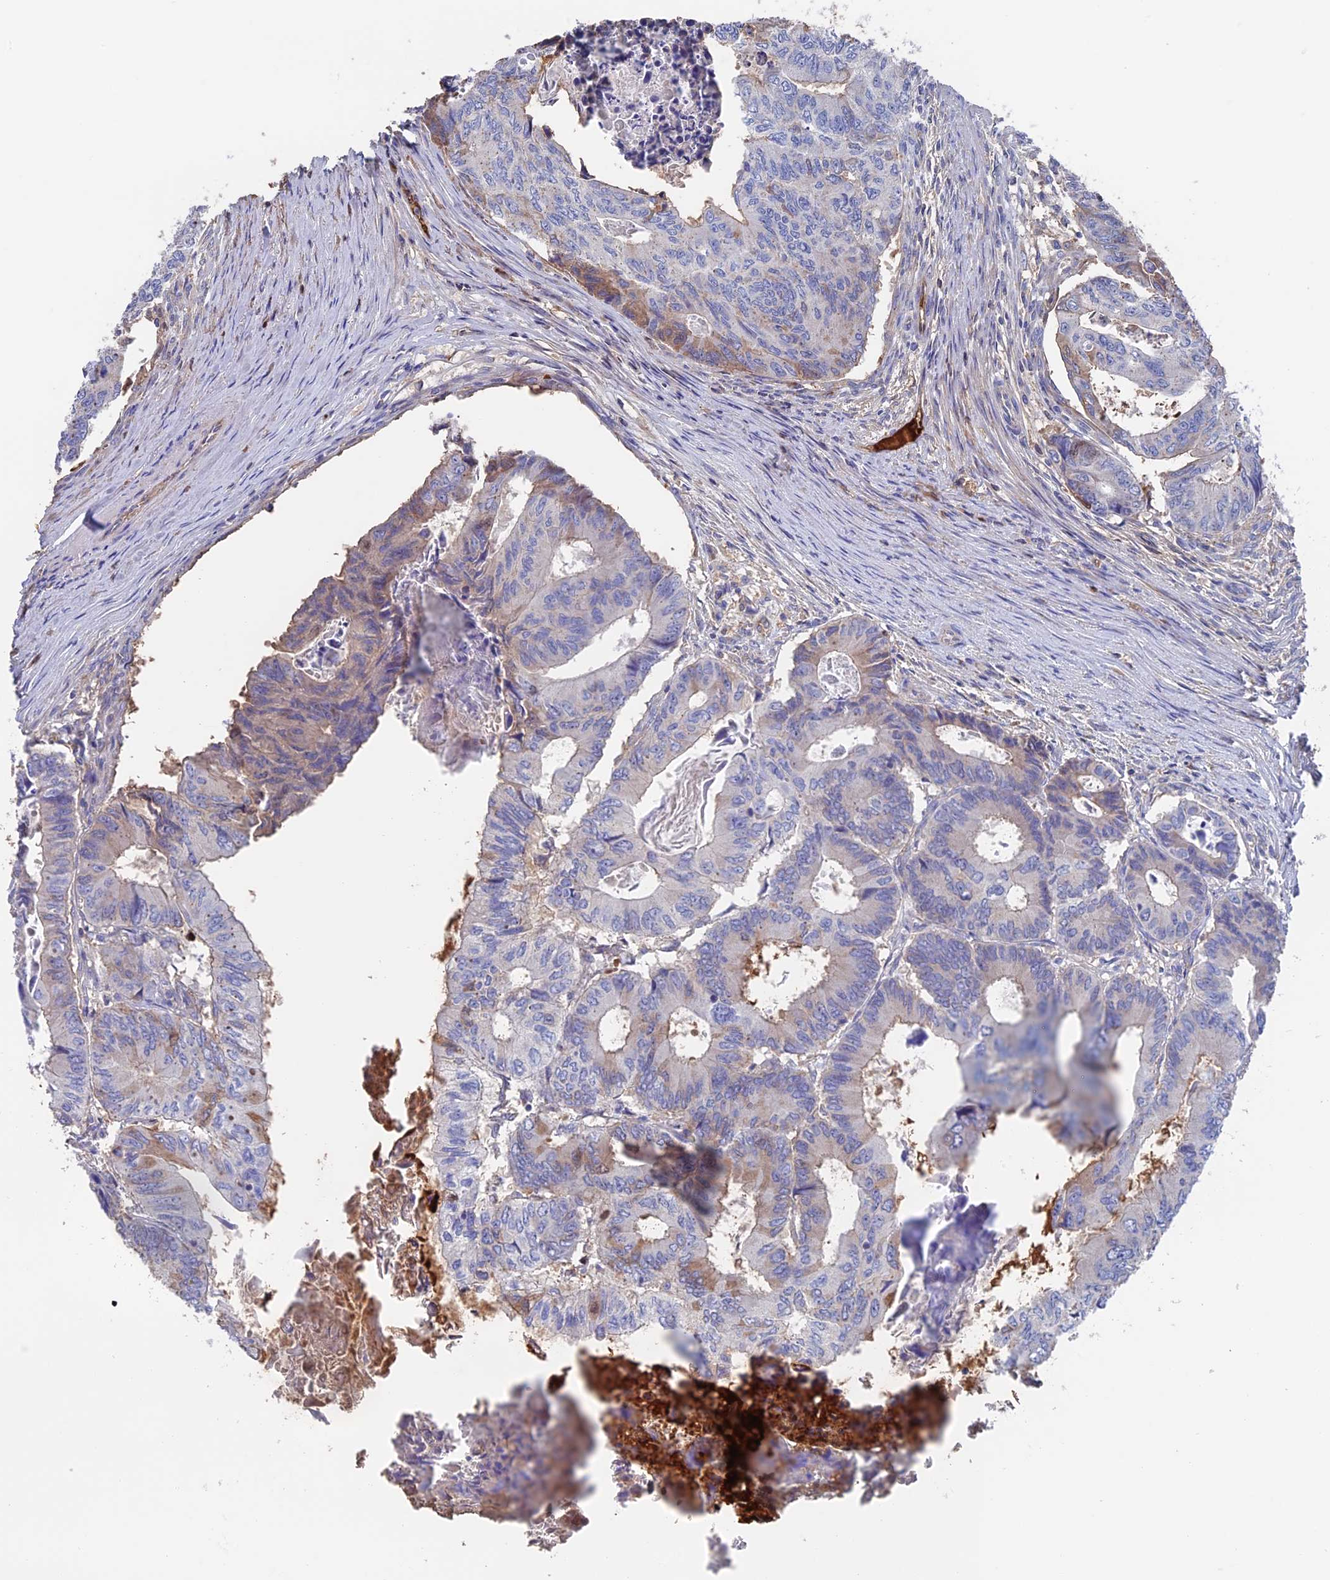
{"staining": {"intensity": "moderate", "quantity": "<25%", "location": "cytoplasmic/membranous"}, "tissue": "colorectal cancer", "cell_type": "Tumor cells", "image_type": "cancer", "snomed": [{"axis": "morphology", "description": "Adenocarcinoma, NOS"}, {"axis": "topography", "description": "Colon"}], "caption": "DAB immunohistochemical staining of colorectal cancer displays moderate cytoplasmic/membranous protein staining in about <25% of tumor cells.", "gene": "HPF1", "patient": {"sex": "male", "age": 85}}